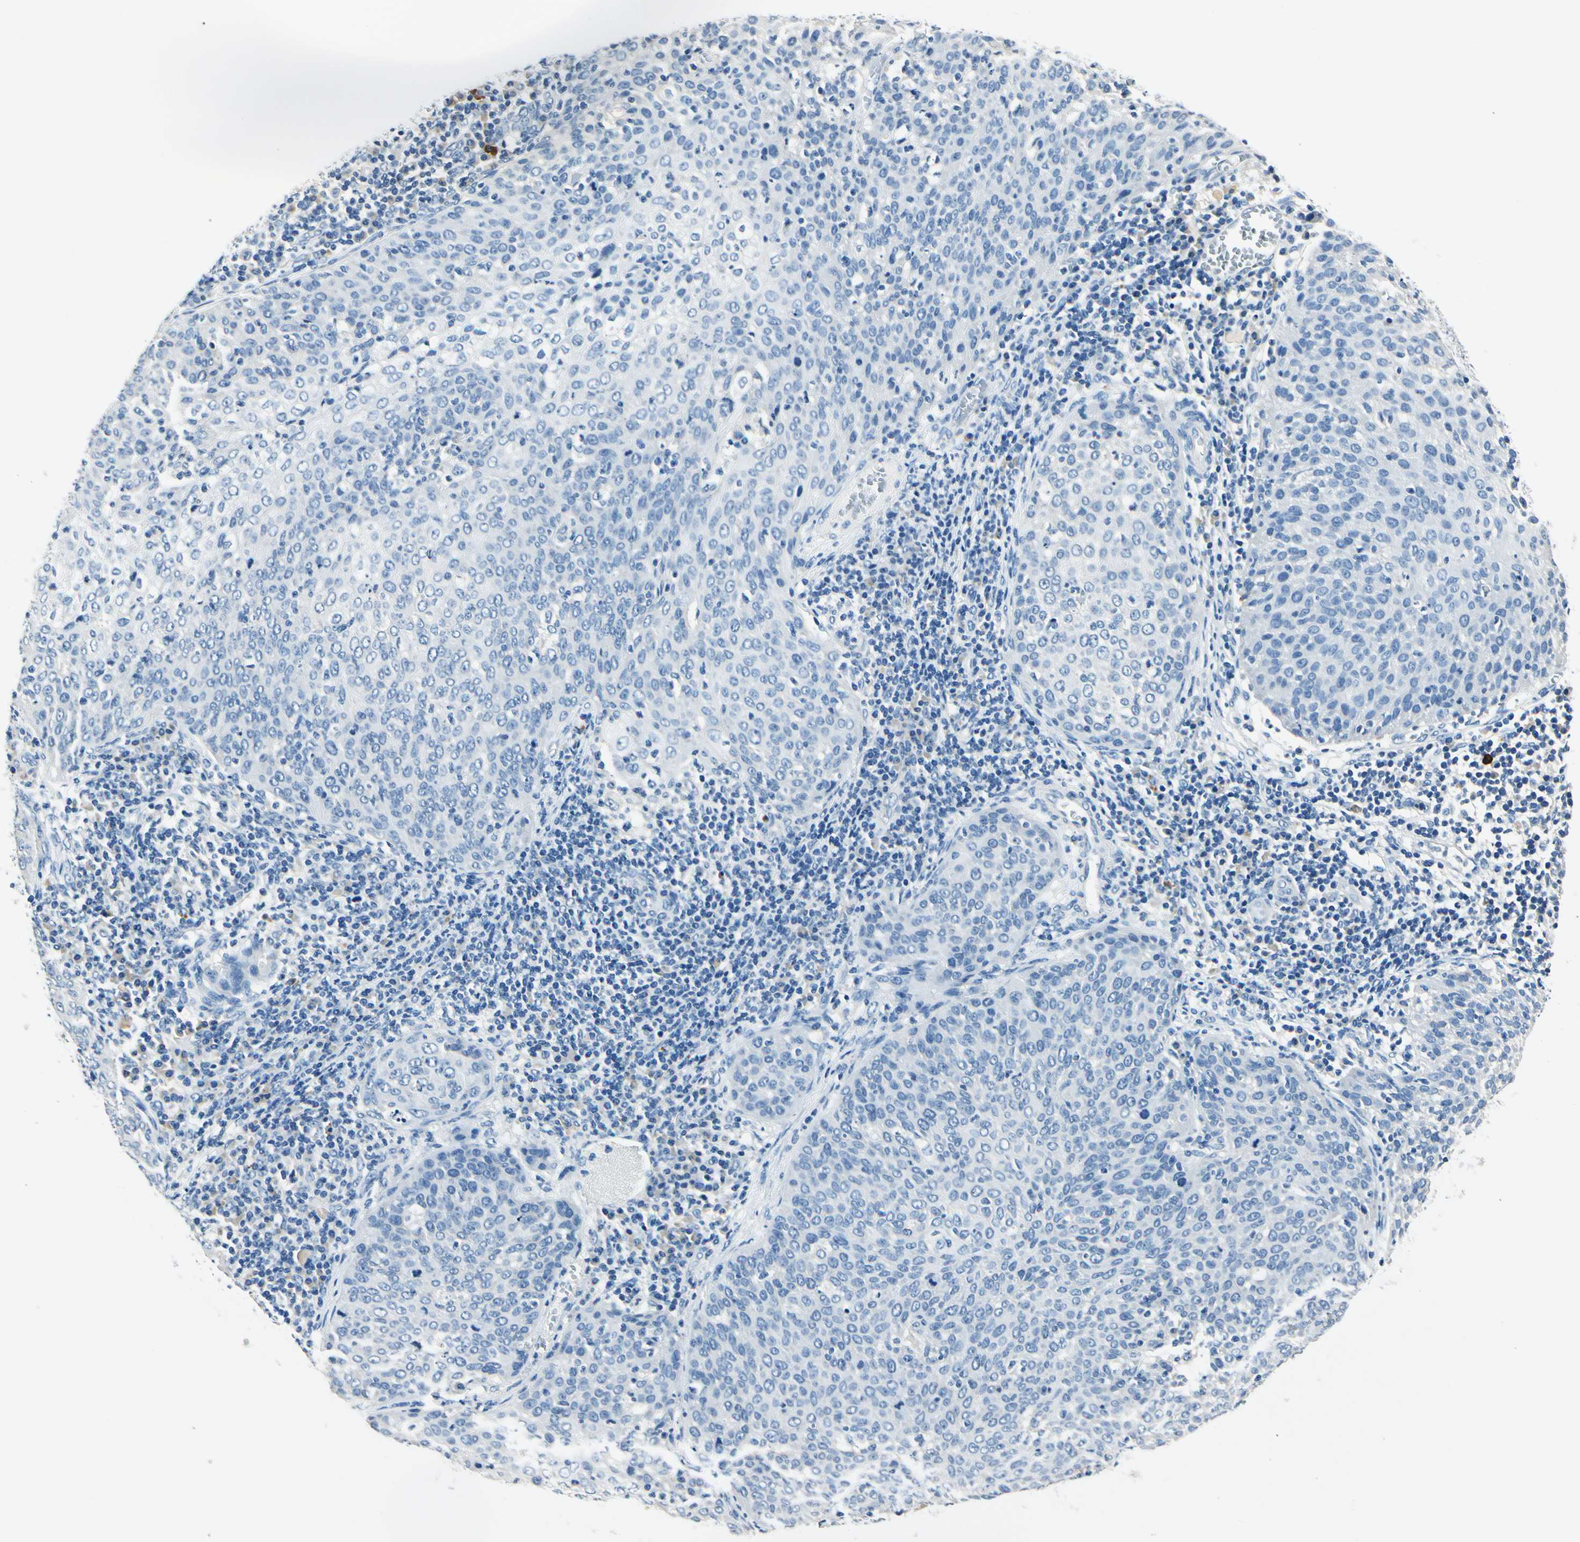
{"staining": {"intensity": "negative", "quantity": "none", "location": "none"}, "tissue": "cervical cancer", "cell_type": "Tumor cells", "image_type": "cancer", "snomed": [{"axis": "morphology", "description": "Squamous cell carcinoma, NOS"}, {"axis": "topography", "description": "Cervix"}], "caption": "Cervical cancer was stained to show a protein in brown. There is no significant staining in tumor cells. (Brightfield microscopy of DAB immunohistochemistry at high magnification).", "gene": "TGFBR3", "patient": {"sex": "female", "age": 38}}